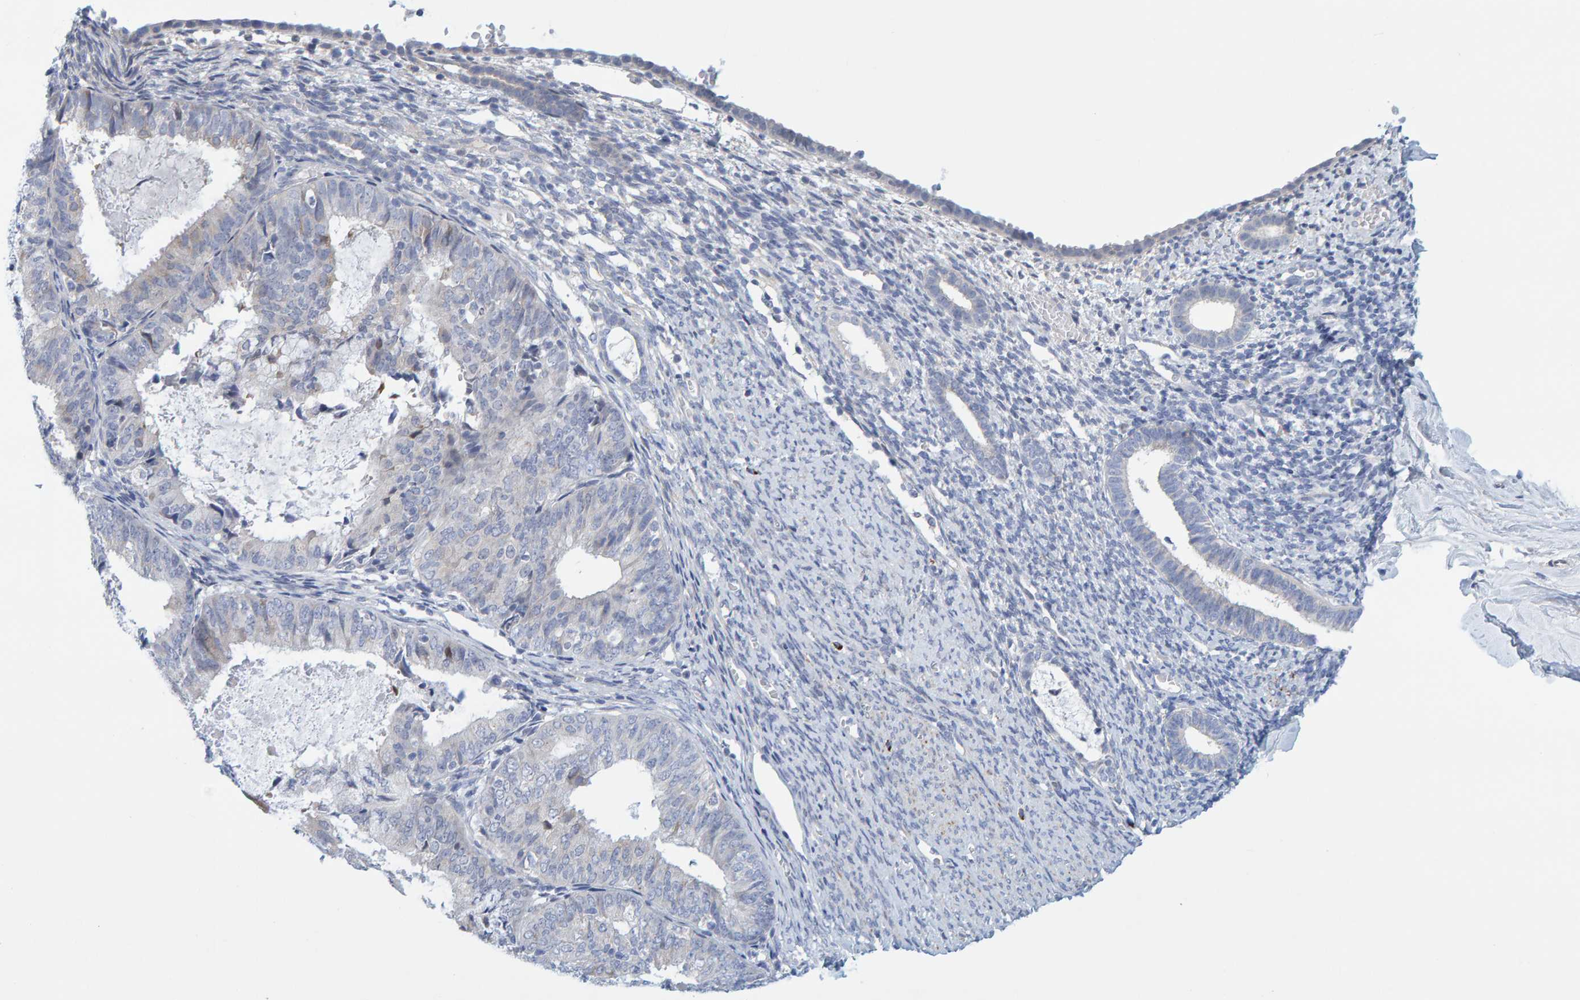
{"staining": {"intensity": "negative", "quantity": "none", "location": "none"}, "tissue": "endometrium", "cell_type": "Cells in endometrial stroma", "image_type": "normal", "snomed": [{"axis": "morphology", "description": "Normal tissue, NOS"}, {"axis": "morphology", "description": "Adenocarcinoma, NOS"}, {"axis": "topography", "description": "Endometrium"}], "caption": "Cells in endometrial stroma show no significant protein expression in normal endometrium. (Stains: DAB (3,3'-diaminobenzidine) immunohistochemistry (IHC) with hematoxylin counter stain, Microscopy: brightfield microscopy at high magnification).", "gene": "ZC3H3", "patient": {"sex": "female", "age": 57}}